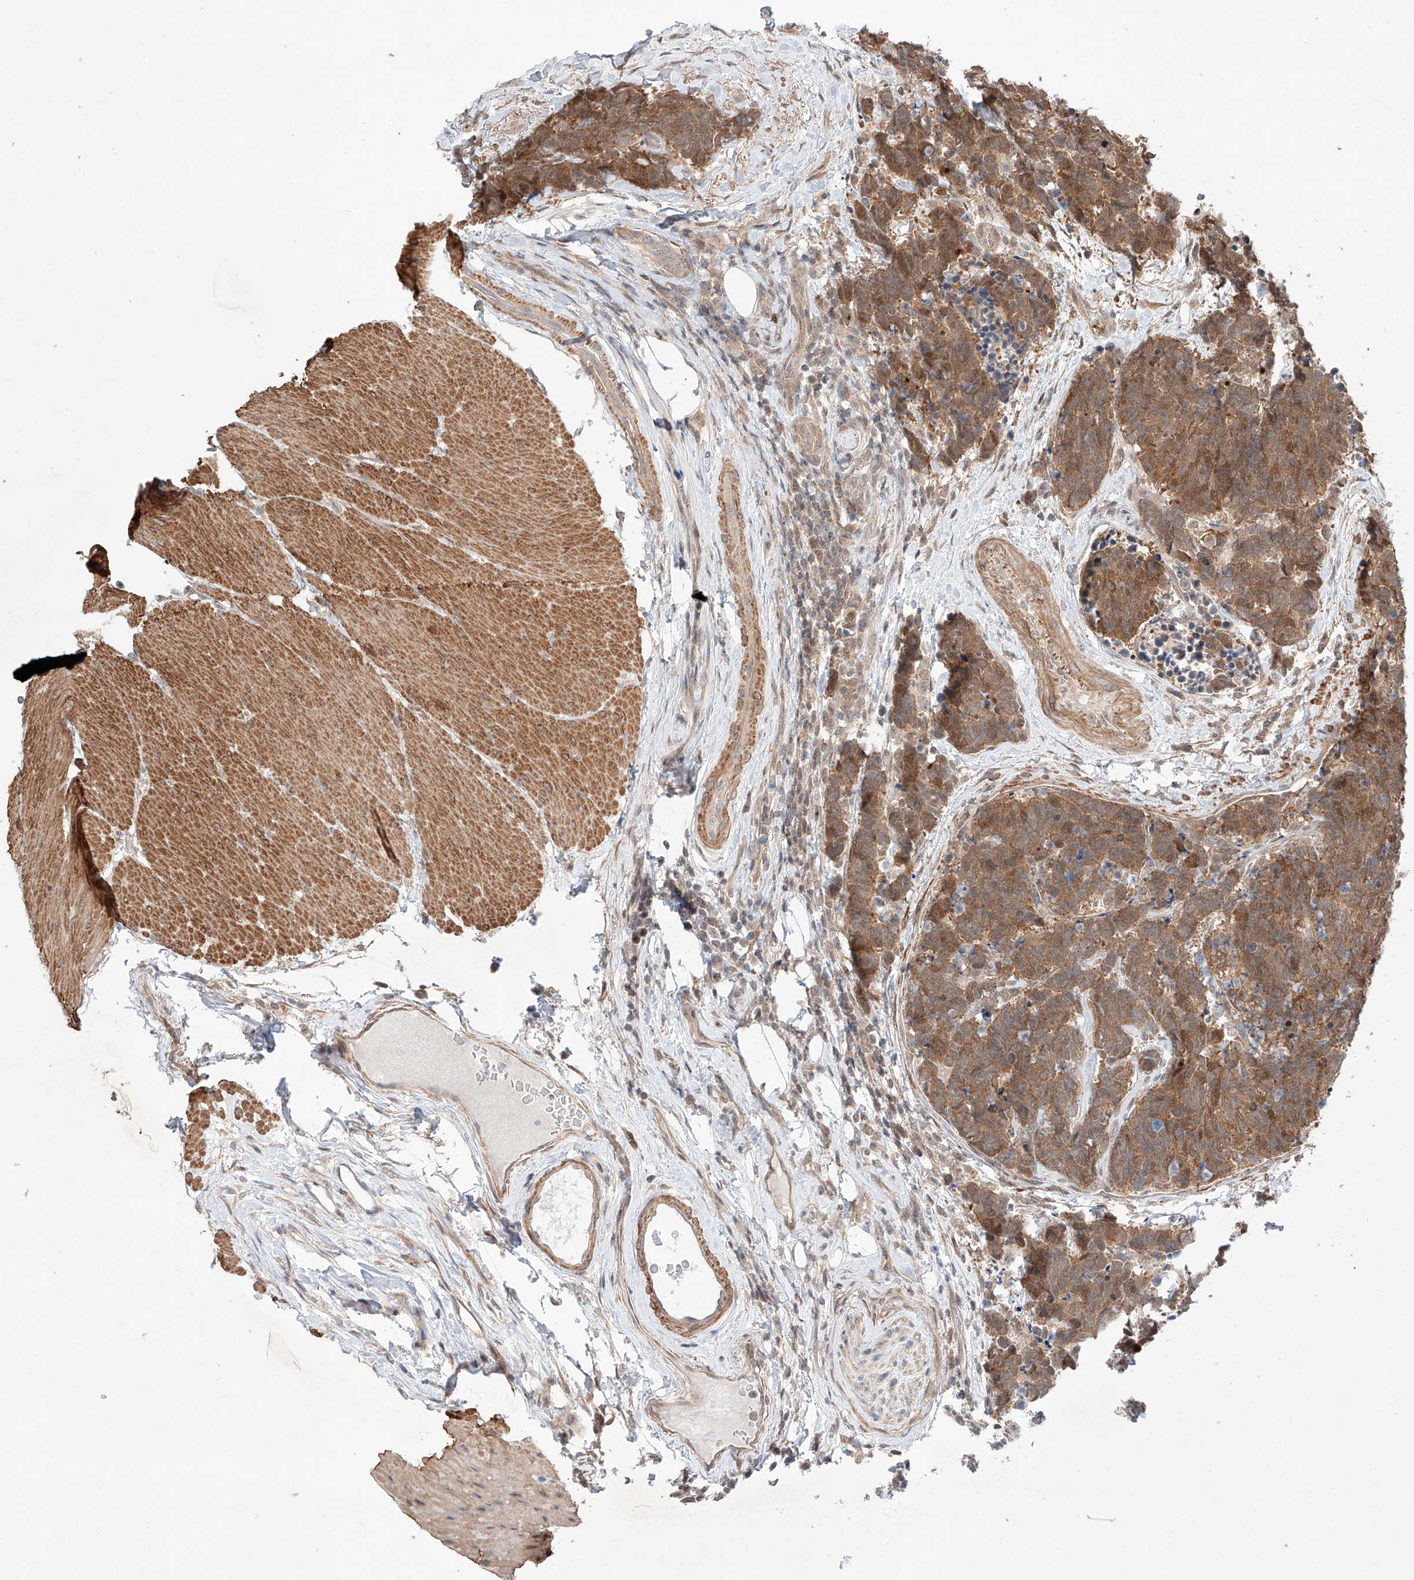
{"staining": {"intensity": "moderate", "quantity": ">75%", "location": "cytoplasmic/membranous"}, "tissue": "carcinoid", "cell_type": "Tumor cells", "image_type": "cancer", "snomed": [{"axis": "morphology", "description": "Carcinoma, NOS"}, {"axis": "morphology", "description": "Carcinoid, malignant, NOS"}, {"axis": "topography", "description": "Urinary bladder"}], "caption": "Moderate cytoplasmic/membranous protein positivity is identified in approximately >75% of tumor cells in carcinoid.", "gene": "TSR2", "patient": {"sex": "male", "age": 57}}